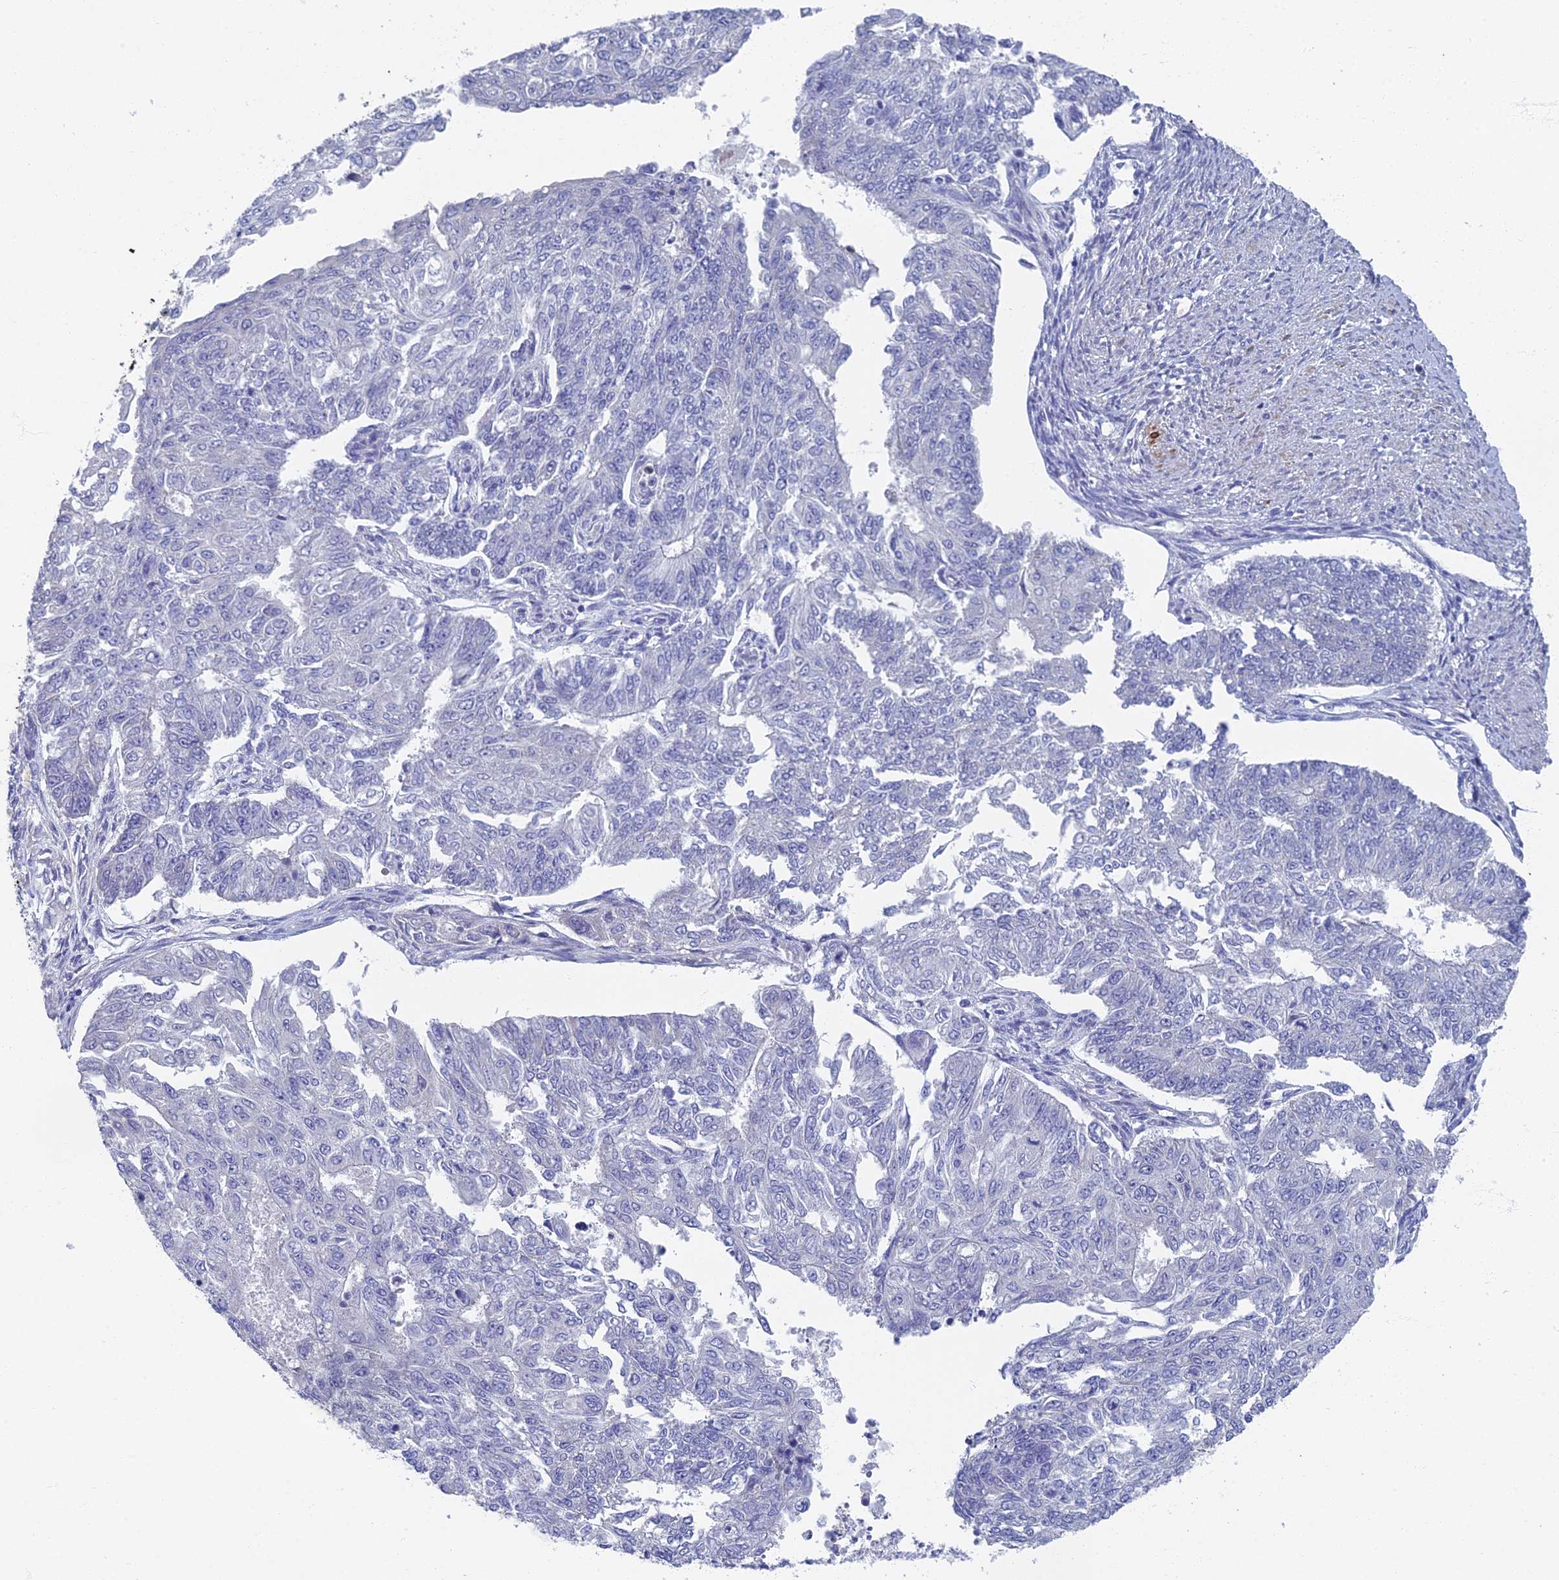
{"staining": {"intensity": "negative", "quantity": "none", "location": "none"}, "tissue": "endometrial cancer", "cell_type": "Tumor cells", "image_type": "cancer", "snomed": [{"axis": "morphology", "description": "Adenocarcinoma, NOS"}, {"axis": "topography", "description": "Endometrium"}], "caption": "Immunohistochemical staining of endometrial adenocarcinoma reveals no significant expression in tumor cells.", "gene": "SPIN4", "patient": {"sex": "female", "age": 32}}